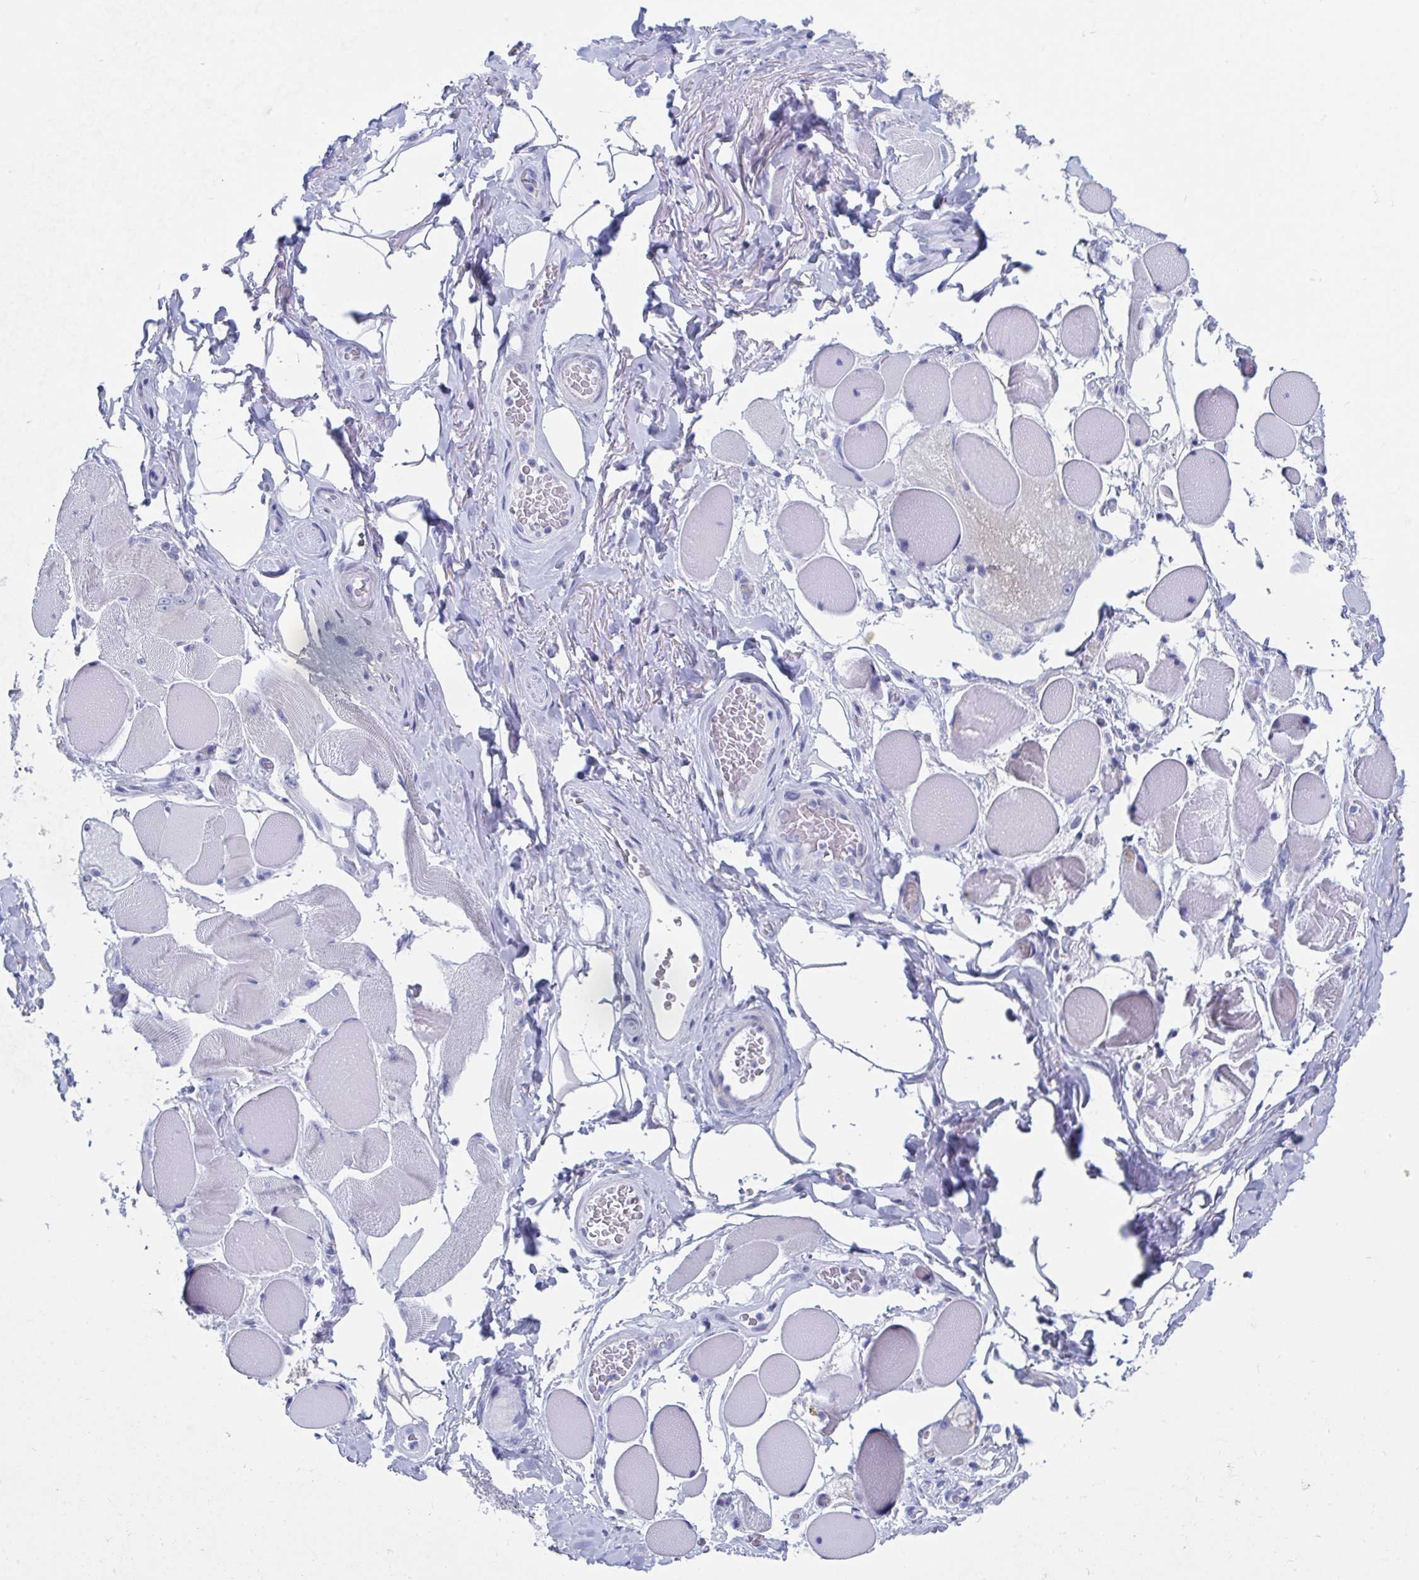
{"staining": {"intensity": "negative", "quantity": "none", "location": "none"}, "tissue": "skeletal muscle", "cell_type": "Myocytes", "image_type": "normal", "snomed": [{"axis": "morphology", "description": "Normal tissue, NOS"}, {"axis": "topography", "description": "Skeletal muscle"}, {"axis": "topography", "description": "Anal"}, {"axis": "topography", "description": "Peripheral nerve tissue"}], "caption": "The photomicrograph displays no significant positivity in myocytes of skeletal muscle.", "gene": "SHCBP1L", "patient": {"sex": "male", "age": 53}}